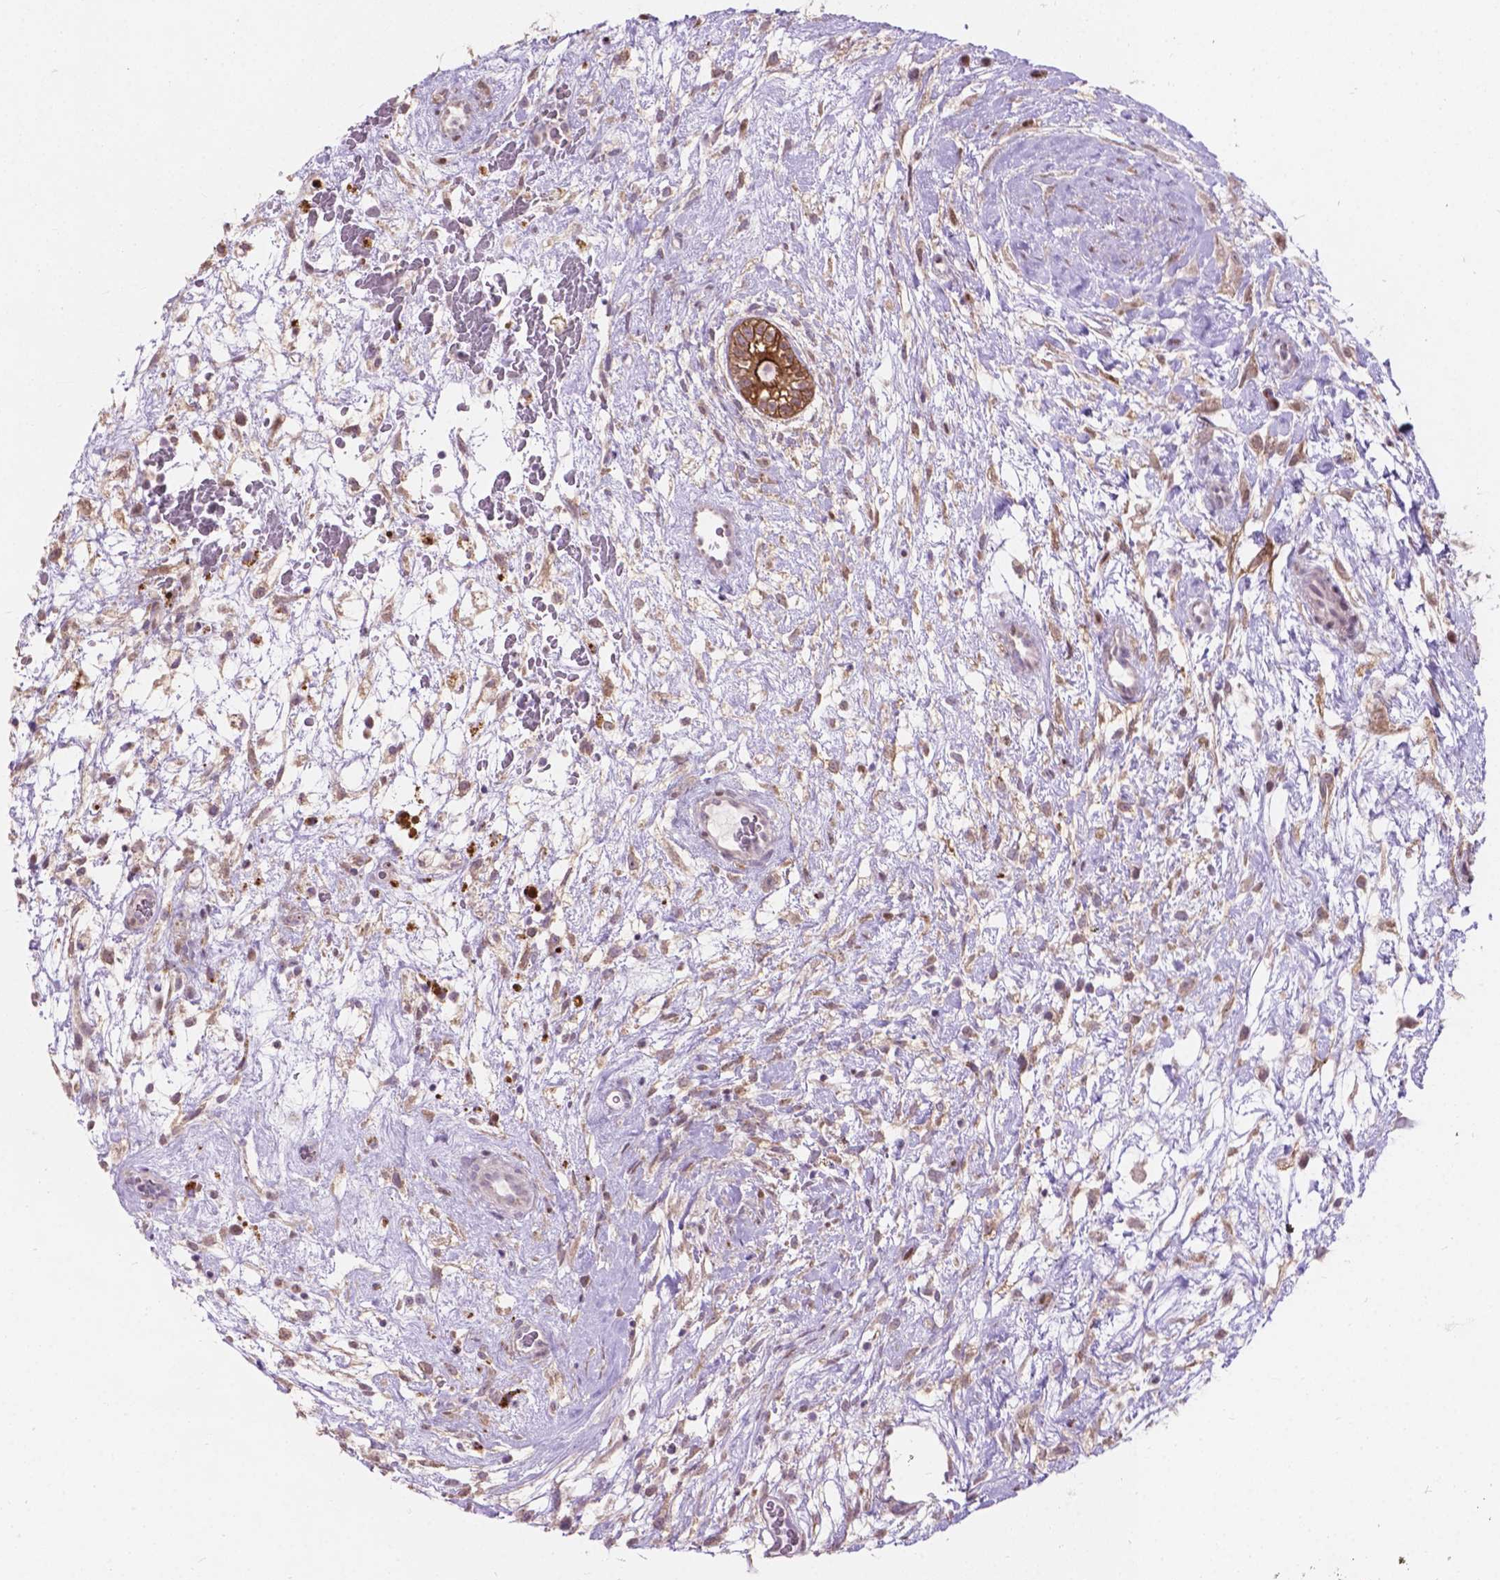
{"staining": {"intensity": "moderate", "quantity": ">75%", "location": "cytoplasmic/membranous"}, "tissue": "testis cancer", "cell_type": "Tumor cells", "image_type": "cancer", "snomed": [{"axis": "morphology", "description": "Normal tissue, NOS"}, {"axis": "morphology", "description": "Carcinoma, Embryonal, NOS"}, {"axis": "topography", "description": "Testis"}], "caption": "A brown stain highlights moderate cytoplasmic/membranous staining of a protein in human testis cancer tumor cells.", "gene": "MYH14", "patient": {"sex": "male", "age": 32}}